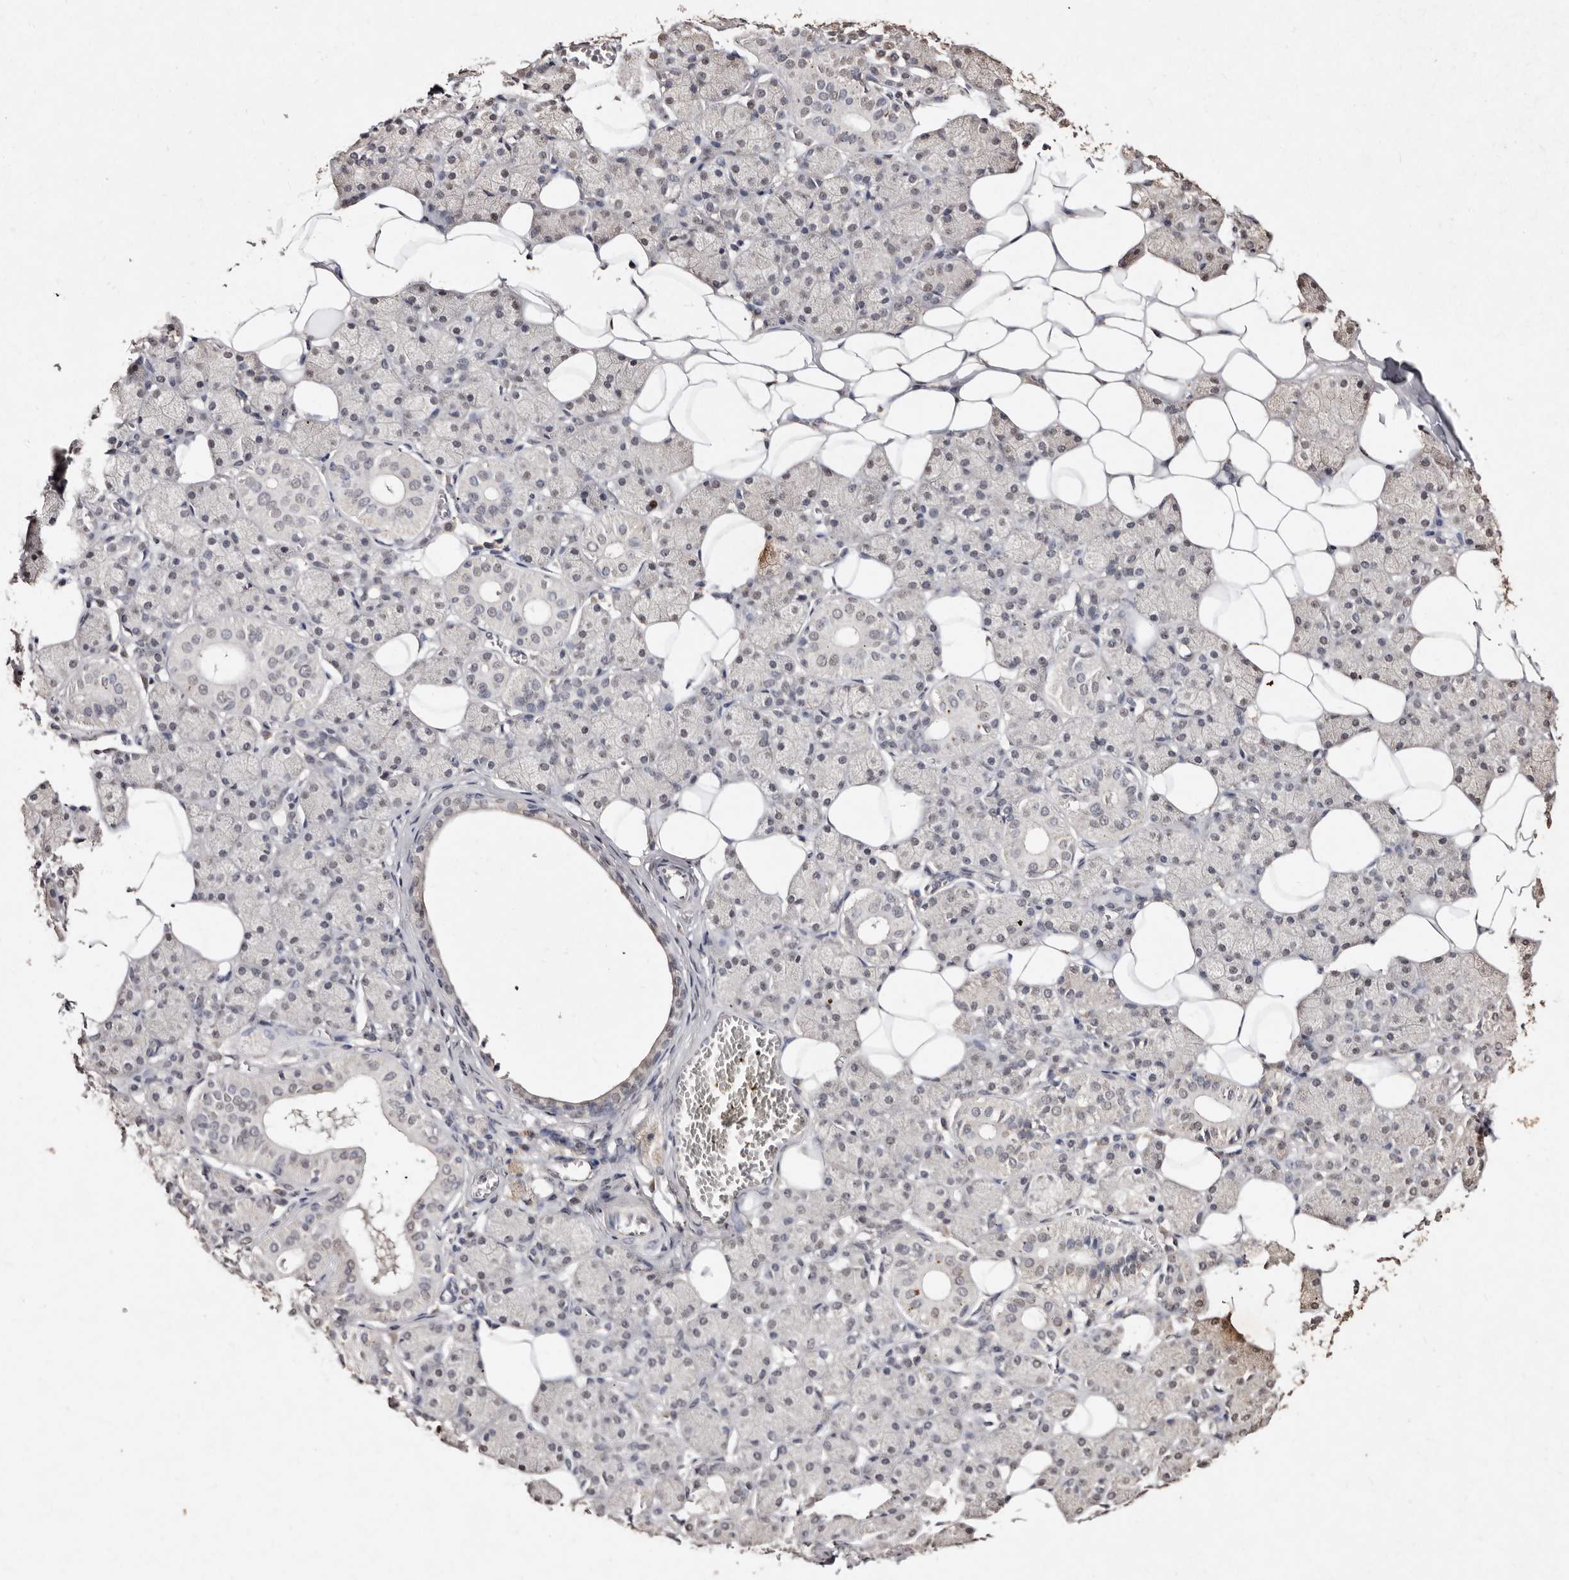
{"staining": {"intensity": "weak", "quantity": "25%-75%", "location": "nuclear"}, "tissue": "salivary gland", "cell_type": "Glandular cells", "image_type": "normal", "snomed": [{"axis": "morphology", "description": "Normal tissue, NOS"}, {"axis": "topography", "description": "Salivary gland"}], "caption": "Glandular cells demonstrate low levels of weak nuclear staining in approximately 25%-75% of cells in benign human salivary gland.", "gene": "ERBB4", "patient": {"sex": "female", "age": 33}}